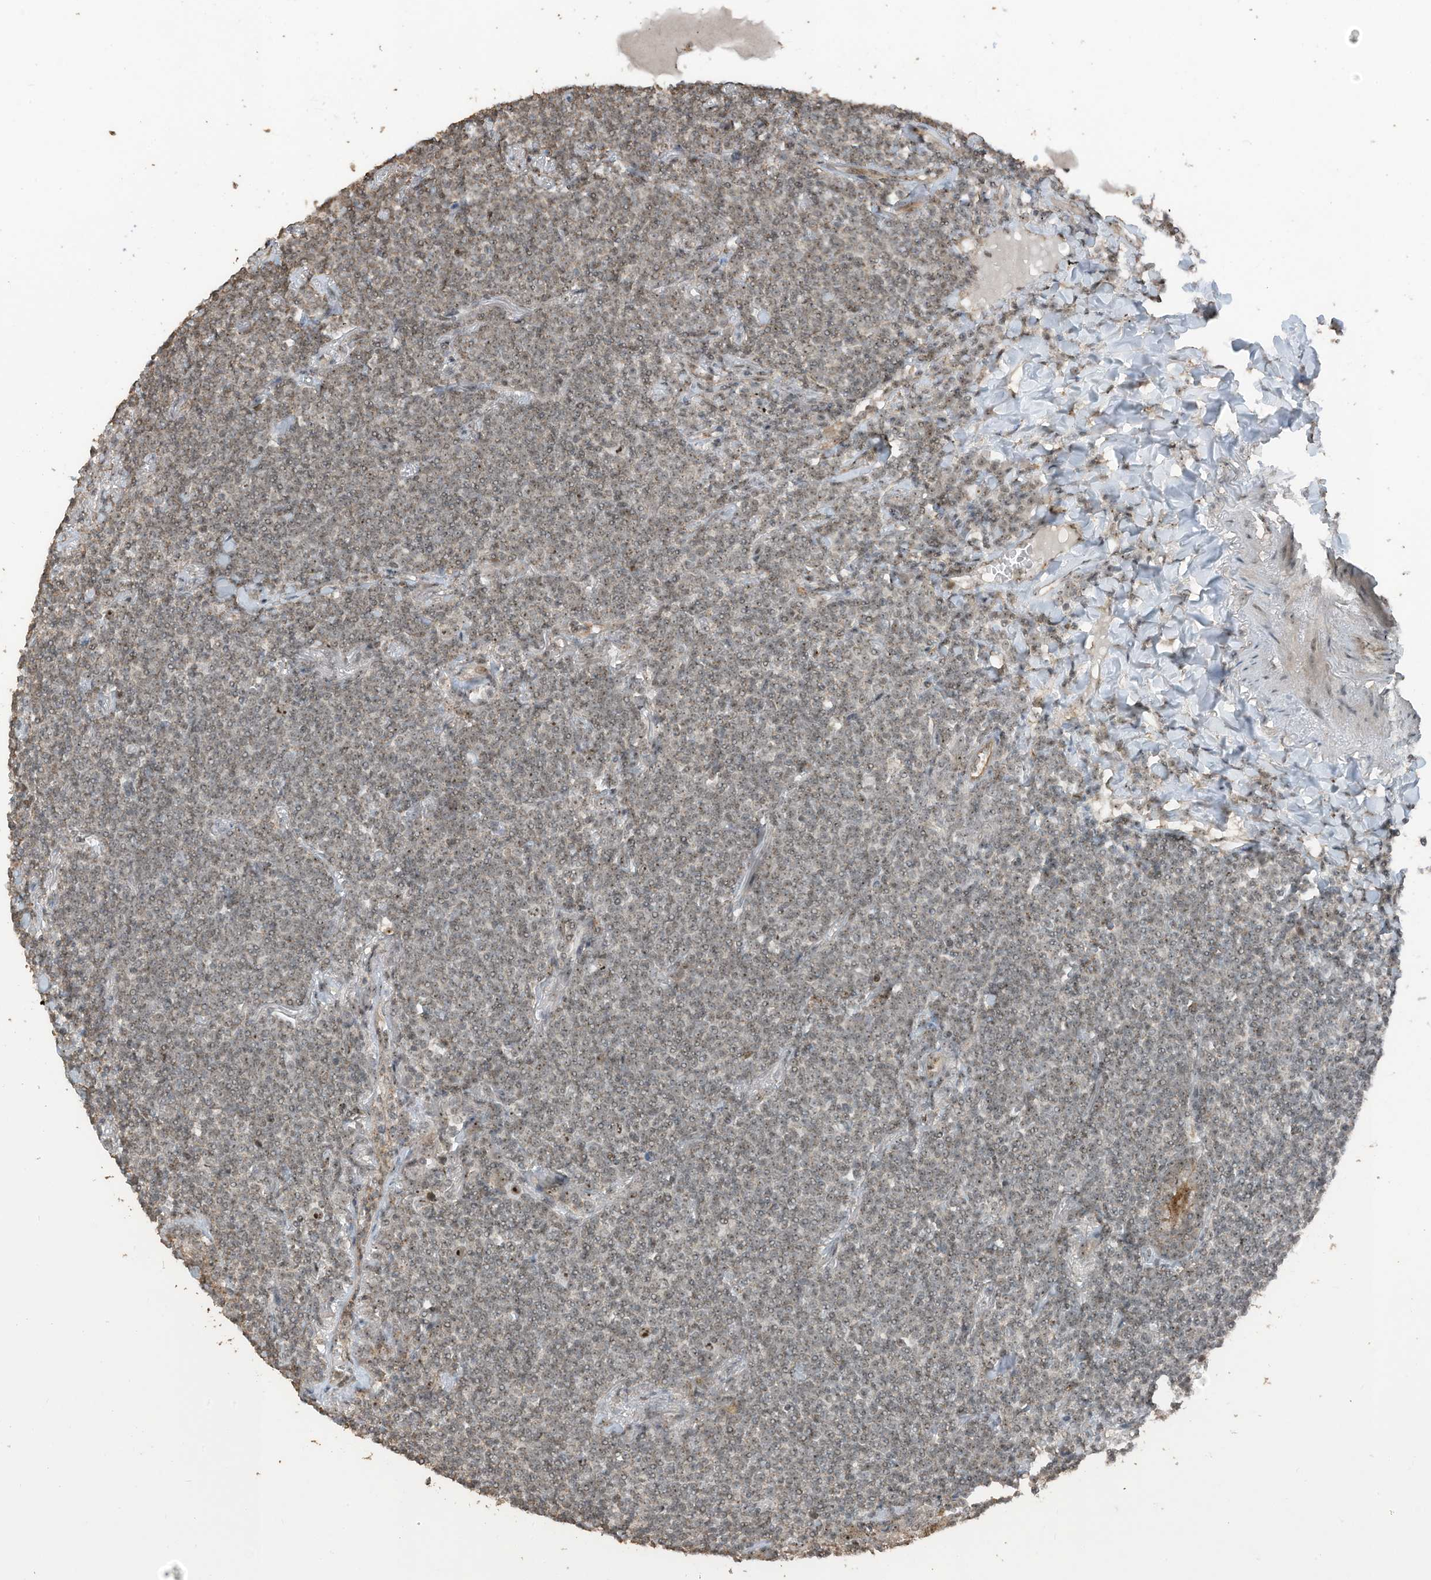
{"staining": {"intensity": "moderate", "quantity": "25%-75%", "location": "nuclear"}, "tissue": "lymphoma", "cell_type": "Tumor cells", "image_type": "cancer", "snomed": [{"axis": "morphology", "description": "Malignant lymphoma, non-Hodgkin's type, Low grade"}, {"axis": "topography", "description": "Lung"}], "caption": "Human low-grade malignant lymphoma, non-Hodgkin's type stained with a brown dye demonstrates moderate nuclear positive expression in about 25%-75% of tumor cells.", "gene": "UTP3", "patient": {"sex": "female", "age": 71}}